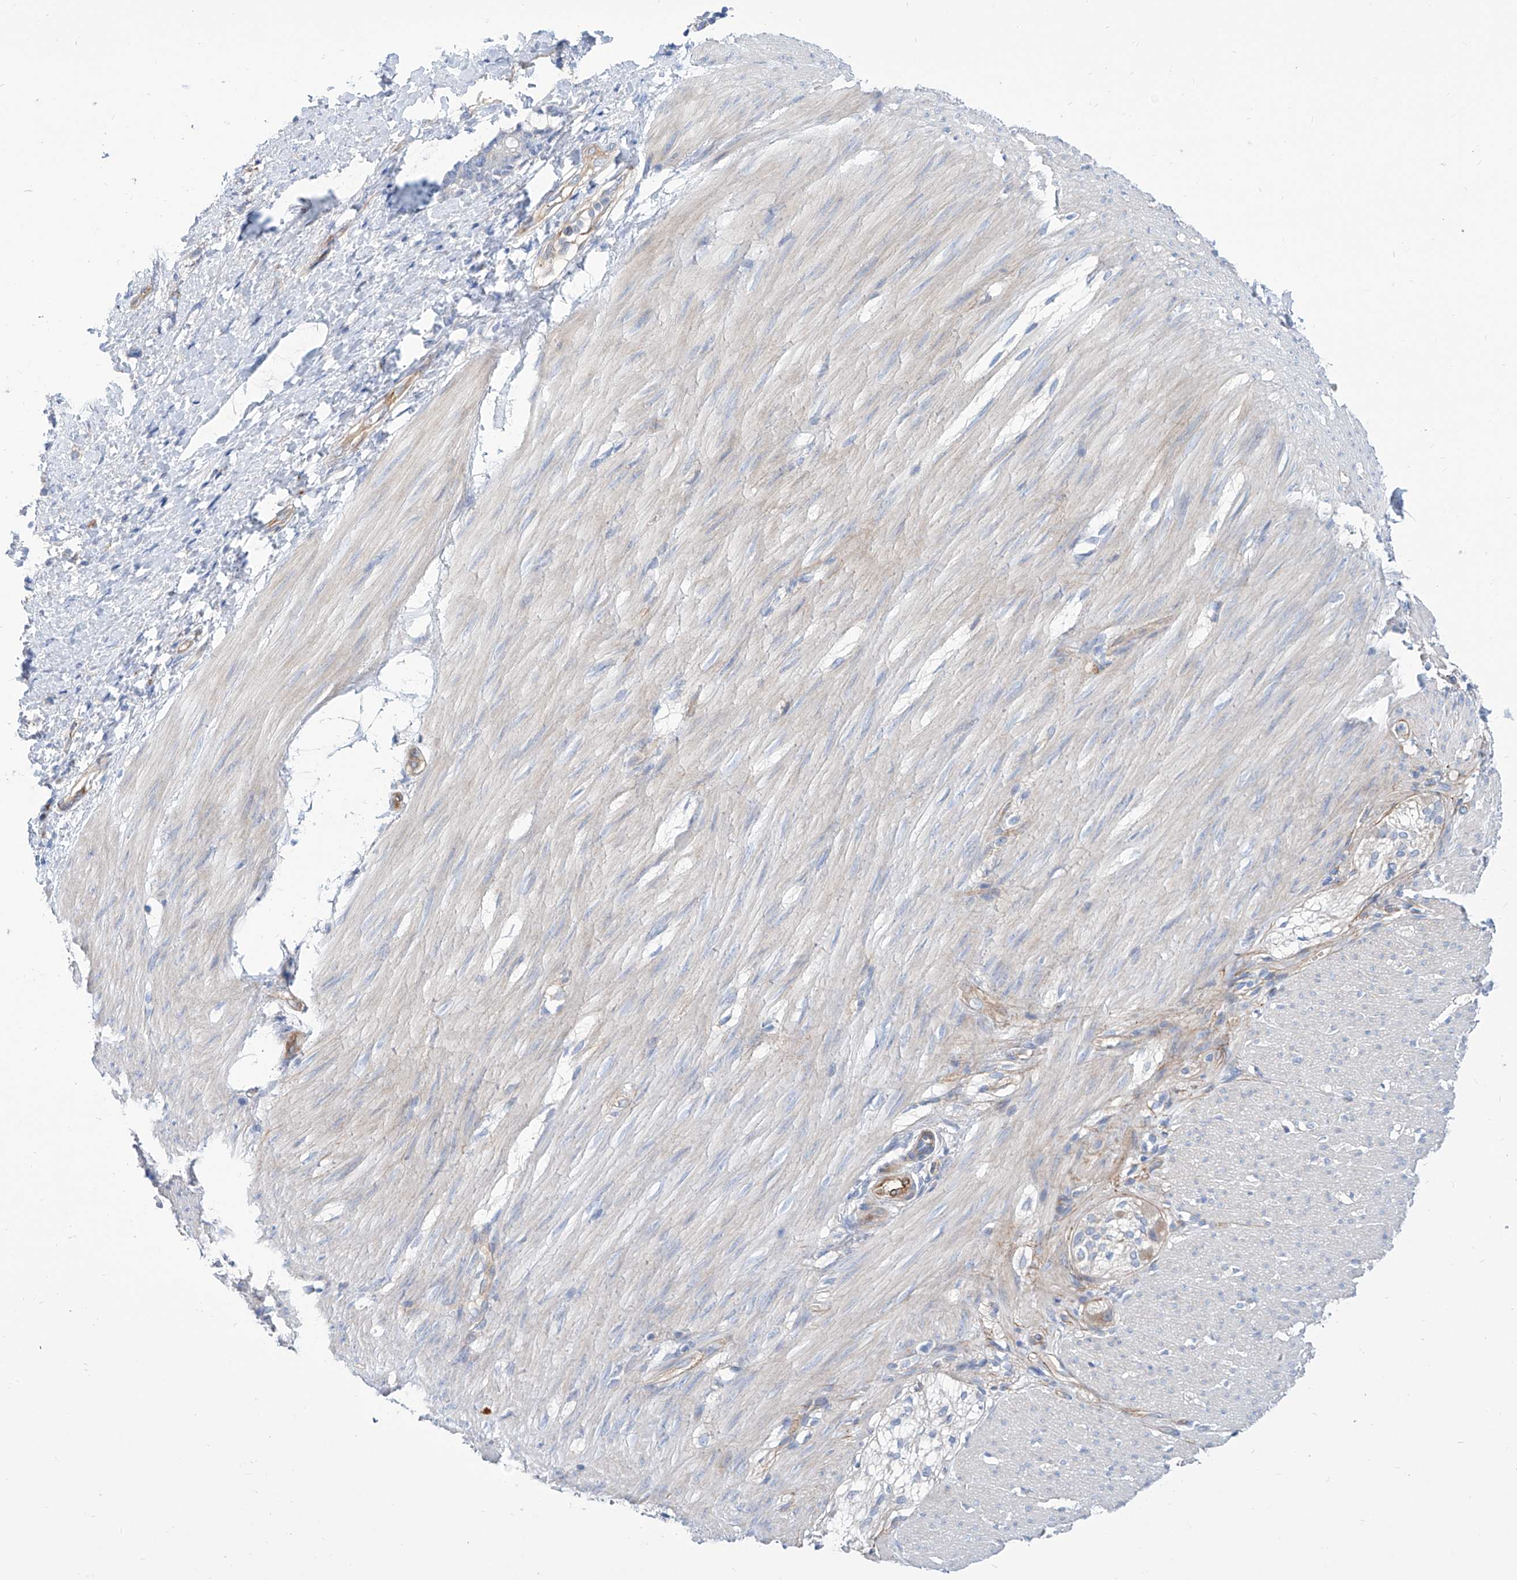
{"staining": {"intensity": "negative", "quantity": "none", "location": "none"}, "tissue": "smooth muscle", "cell_type": "Smooth muscle cells", "image_type": "normal", "snomed": [{"axis": "morphology", "description": "Normal tissue, NOS"}, {"axis": "morphology", "description": "Adenocarcinoma, NOS"}, {"axis": "topography", "description": "Colon"}, {"axis": "topography", "description": "Peripheral nerve tissue"}], "caption": "A high-resolution image shows IHC staining of benign smooth muscle, which exhibits no significant expression in smooth muscle cells.", "gene": "TMEM209", "patient": {"sex": "male", "age": 14}}